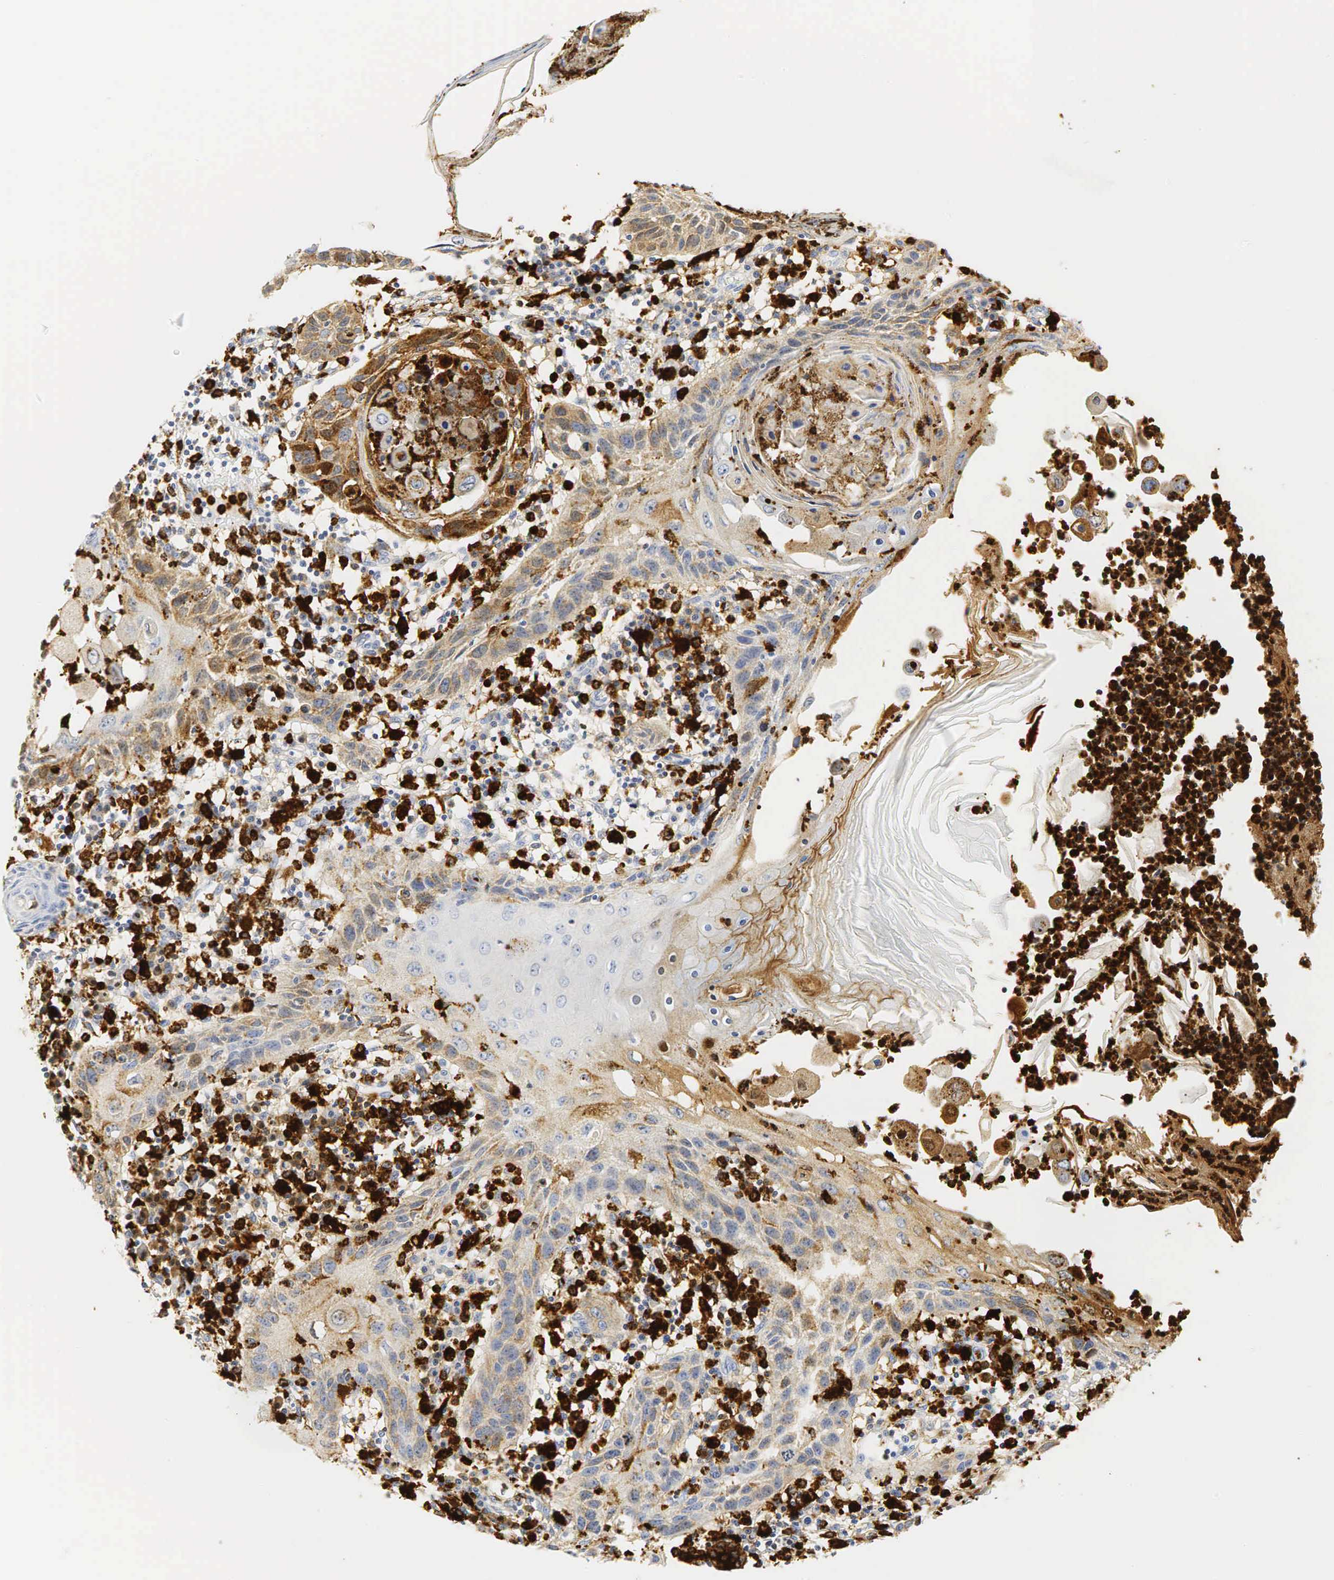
{"staining": {"intensity": "weak", "quantity": "25%-75%", "location": "cytoplasmic/membranous"}, "tissue": "skin cancer", "cell_type": "Tumor cells", "image_type": "cancer", "snomed": [{"axis": "morphology", "description": "Squamous cell carcinoma, NOS"}, {"axis": "topography", "description": "Skin"}], "caption": "A brown stain highlights weak cytoplasmic/membranous staining of a protein in human squamous cell carcinoma (skin) tumor cells.", "gene": "LYZ", "patient": {"sex": "female", "age": 74}}